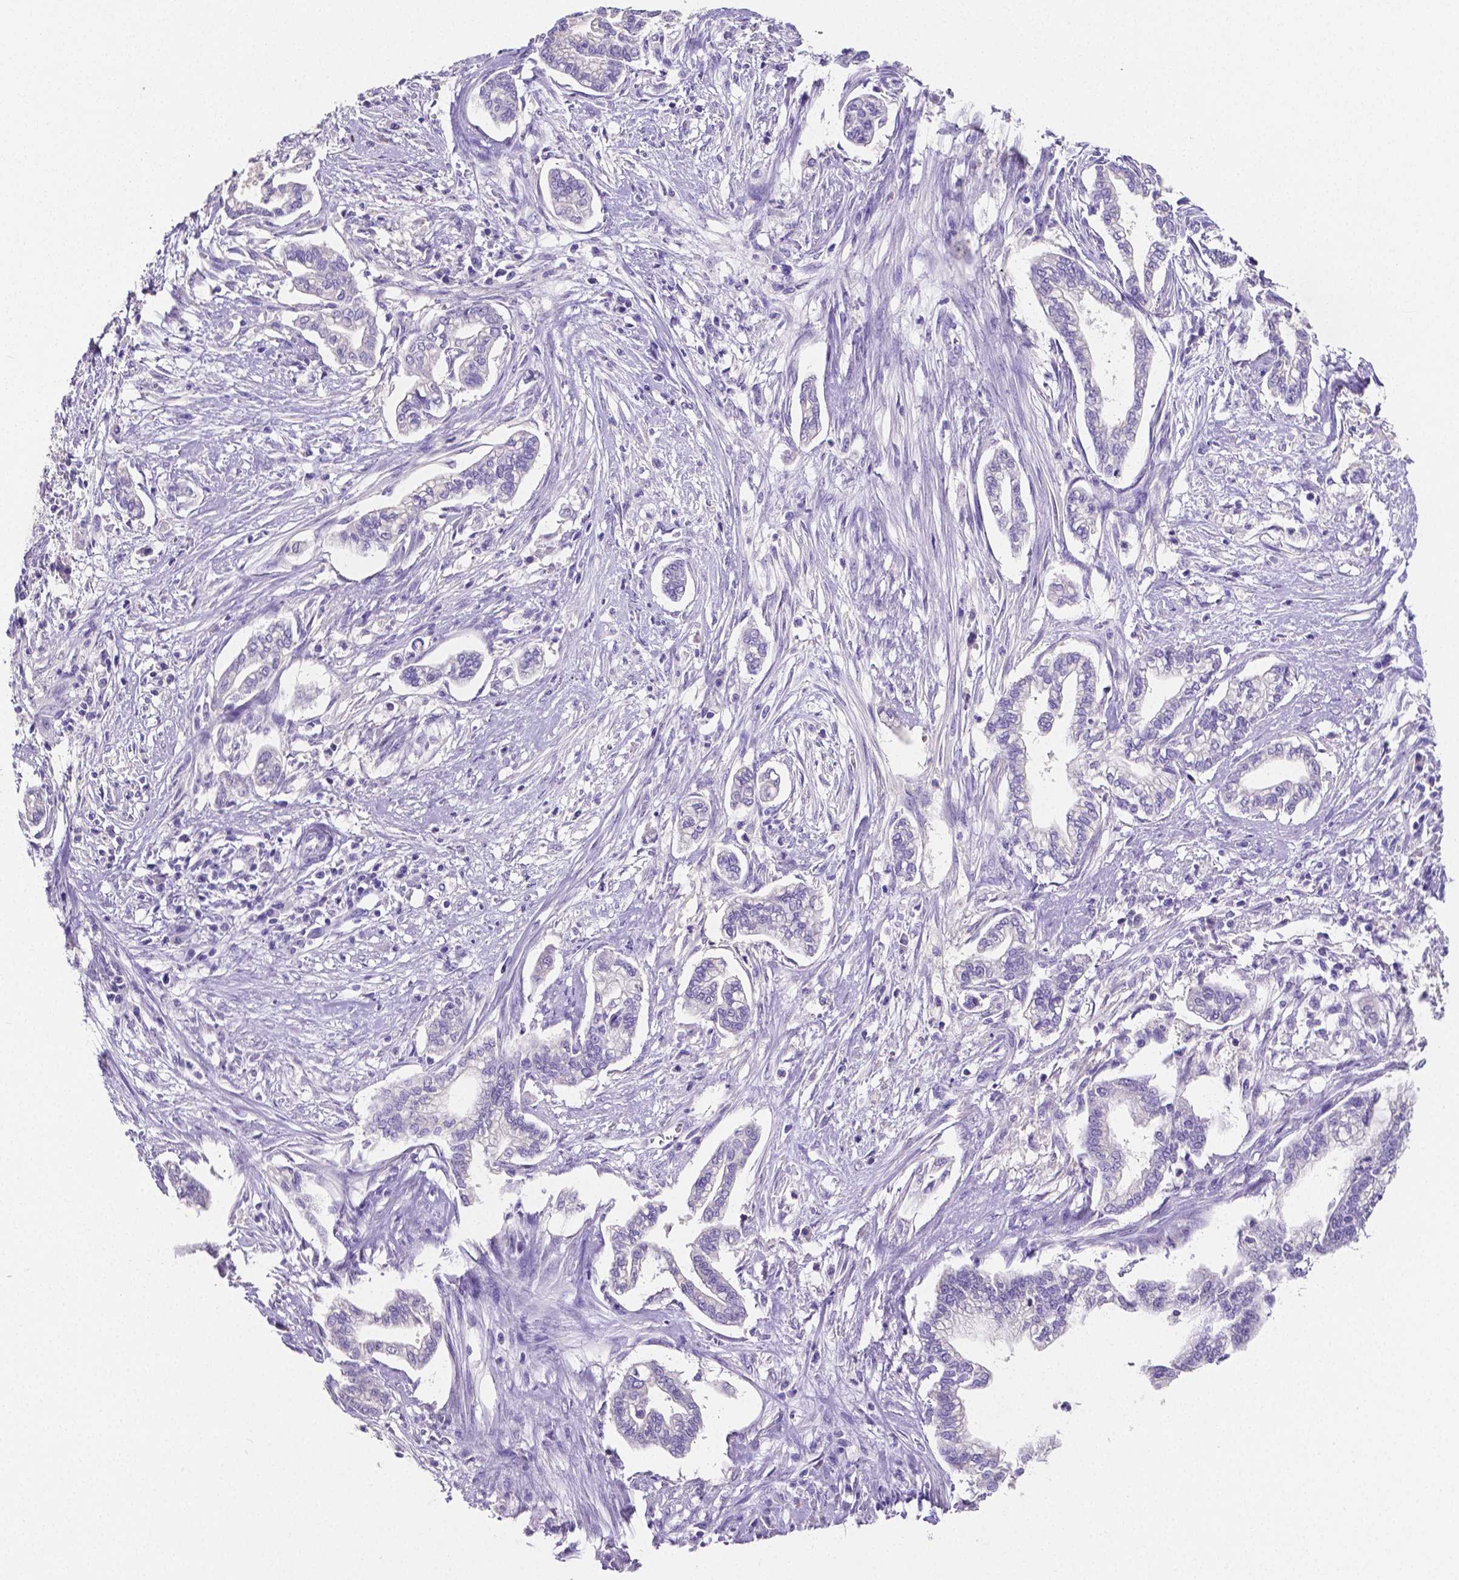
{"staining": {"intensity": "negative", "quantity": "none", "location": "none"}, "tissue": "cervical cancer", "cell_type": "Tumor cells", "image_type": "cancer", "snomed": [{"axis": "morphology", "description": "Adenocarcinoma, NOS"}, {"axis": "topography", "description": "Cervix"}], "caption": "Tumor cells show no significant protein positivity in cervical adenocarcinoma.", "gene": "SLC22A2", "patient": {"sex": "female", "age": 62}}